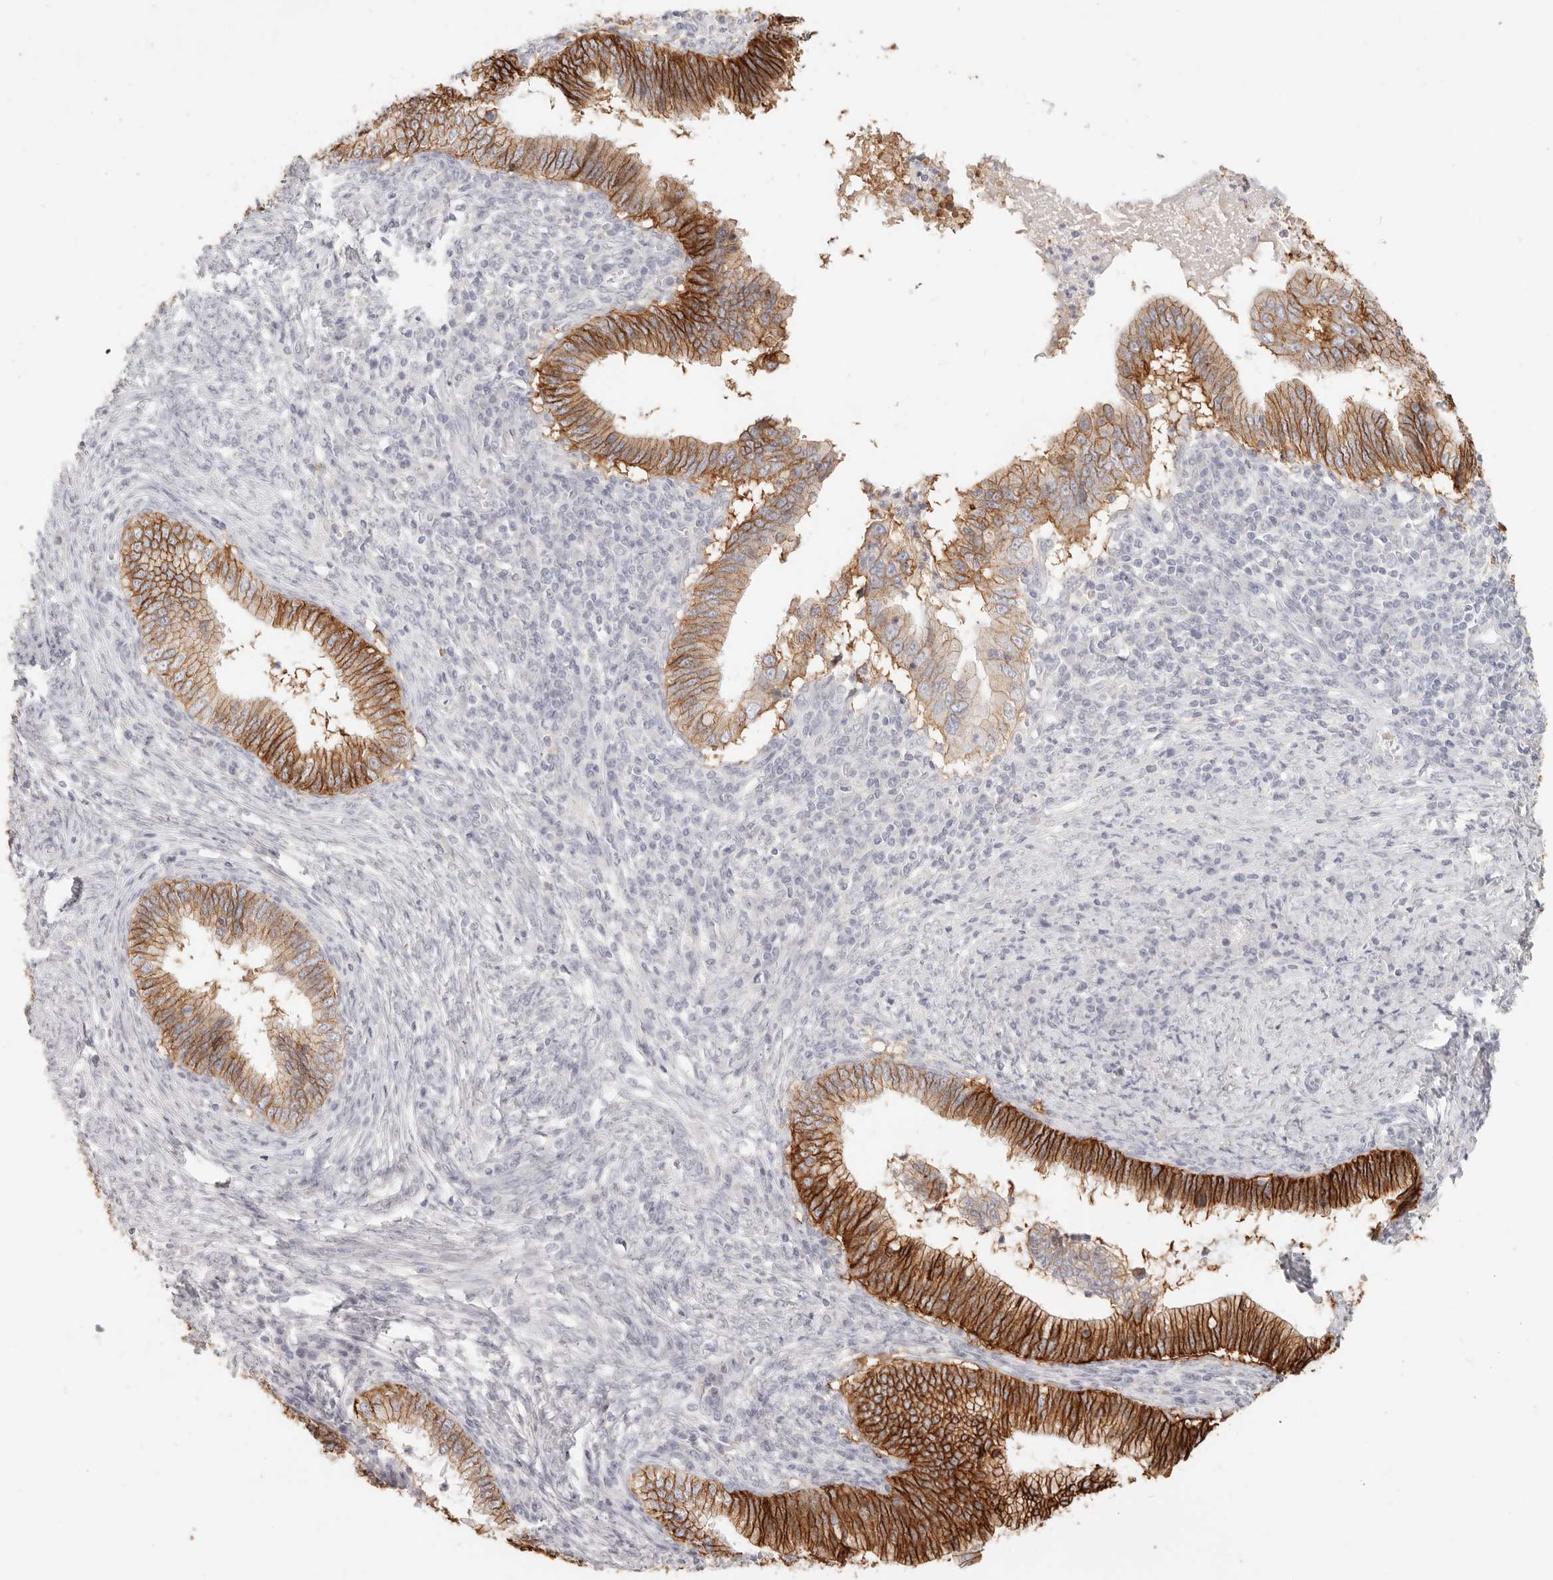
{"staining": {"intensity": "strong", "quantity": ">75%", "location": "cytoplasmic/membranous"}, "tissue": "cervical cancer", "cell_type": "Tumor cells", "image_type": "cancer", "snomed": [{"axis": "morphology", "description": "Adenocarcinoma, NOS"}, {"axis": "topography", "description": "Cervix"}], "caption": "Immunohistochemical staining of cervical cancer (adenocarcinoma) demonstrates high levels of strong cytoplasmic/membranous protein staining in about >75% of tumor cells.", "gene": "EPCAM", "patient": {"sex": "female", "age": 36}}